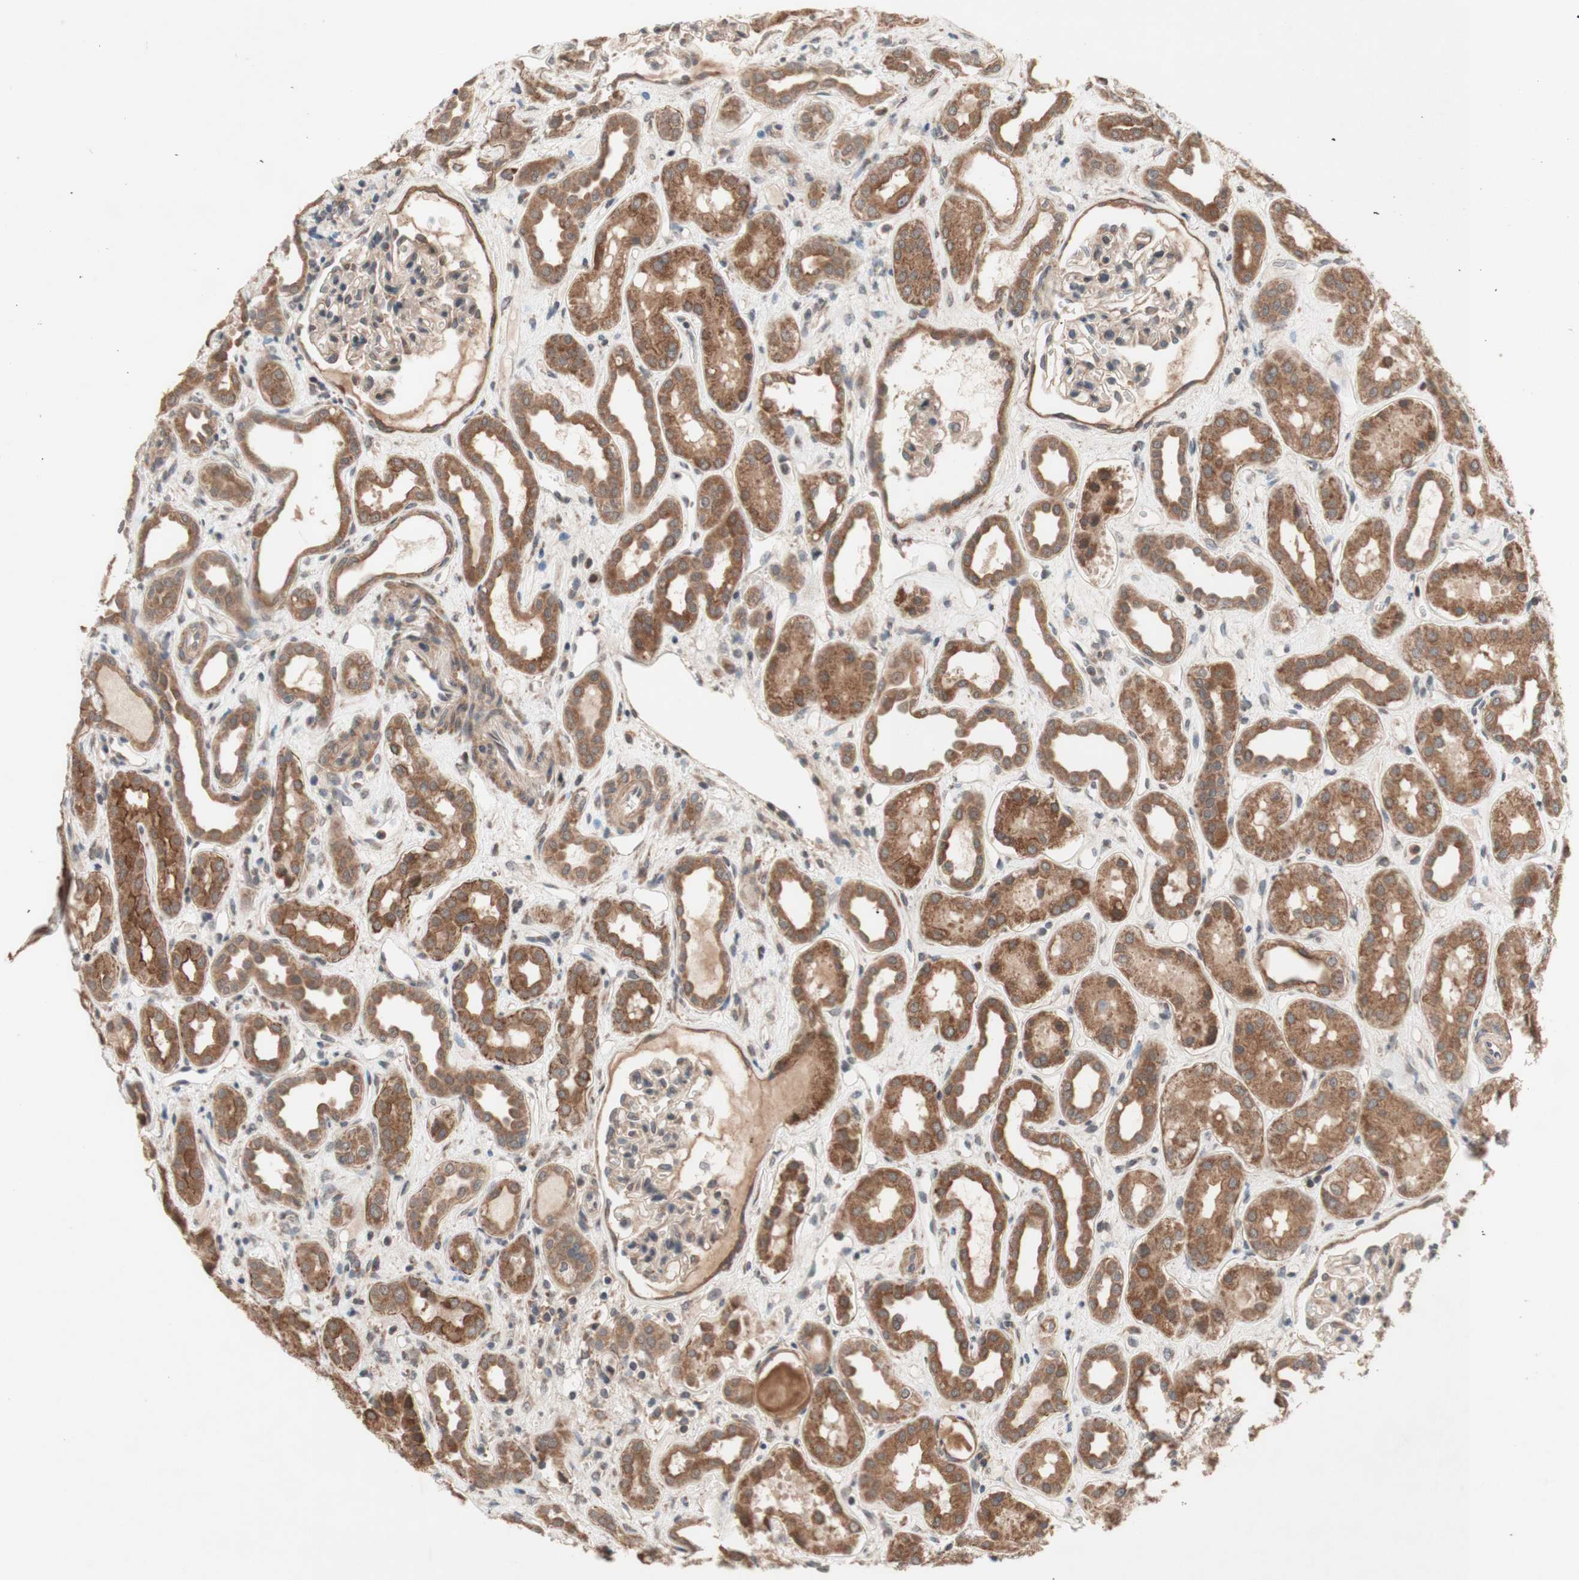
{"staining": {"intensity": "weak", "quantity": ">75%", "location": "cytoplasmic/membranous"}, "tissue": "kidney", "cell_type": "Cells in glomeruli", "image_type": "normal", "snomed": [{"axis": "morphology", "description": "Normal tissue, NOS"}, {"axis": "topography", "description": "Kidney"}], "caption": "Kidney stained with immunohistochemistry (IHC) demonstrates weak cytoplasmic/membranous positivity in about >75% of cells in glomeruli.", "gene": "DDOST", "patient": {"sex": "male", "age": 59}}